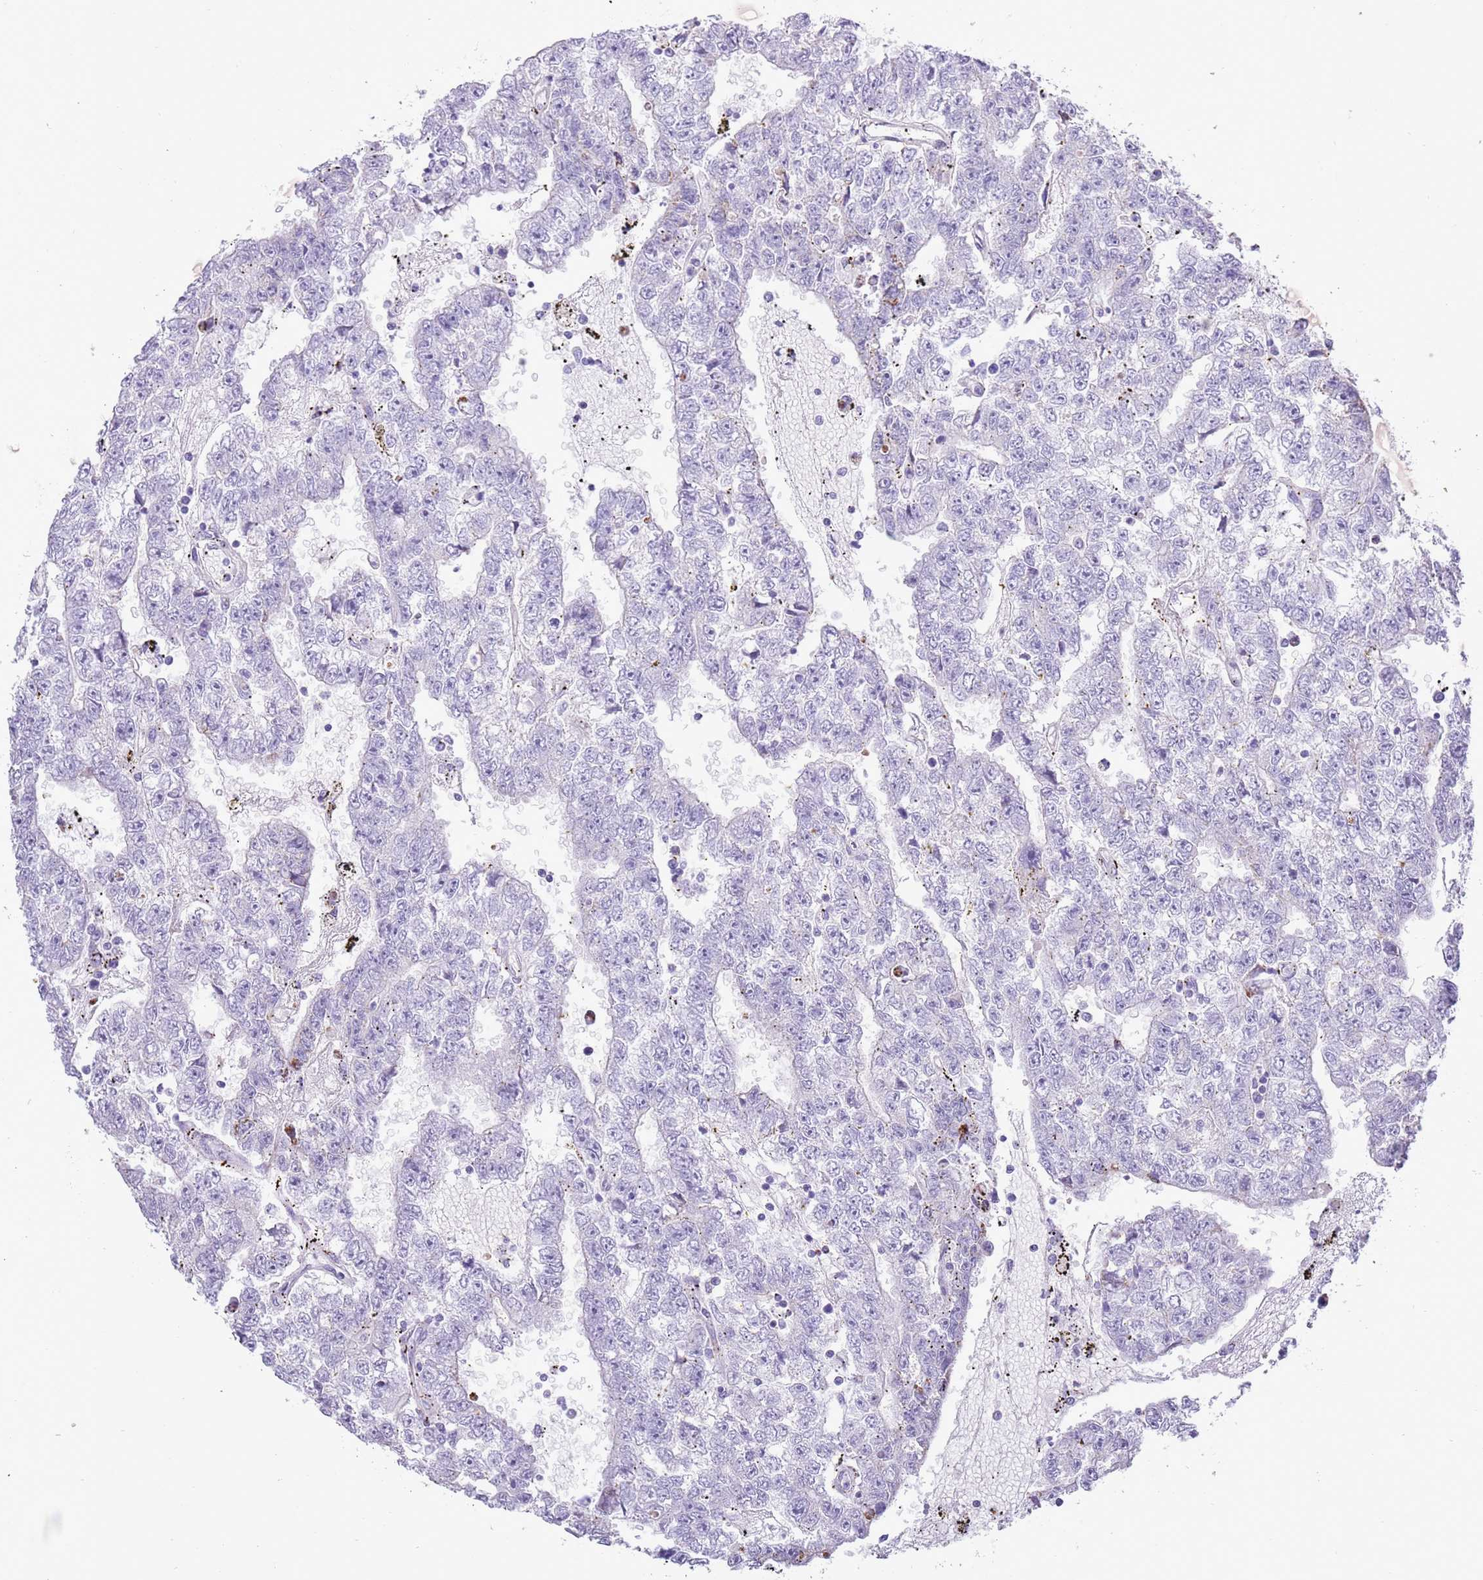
{"staining": {"intensity": "negative", "quantity": "none", "location": "none"}, "tissue": "testis cancer", "cell_type": "Tumor cells", "image_type": "cancer", "snomed": [{"axis": "morphology", "description": "Carcinoma, Embryonal, NOS"}, {"axis": "topography", "description": "Testis"}], "caption": "Image shows no protein expression in tumor cells of embryonal carcinoma (testis) tissue.", "gene": "MOCOS", "patient": {"sex": "male", "age": 25}}